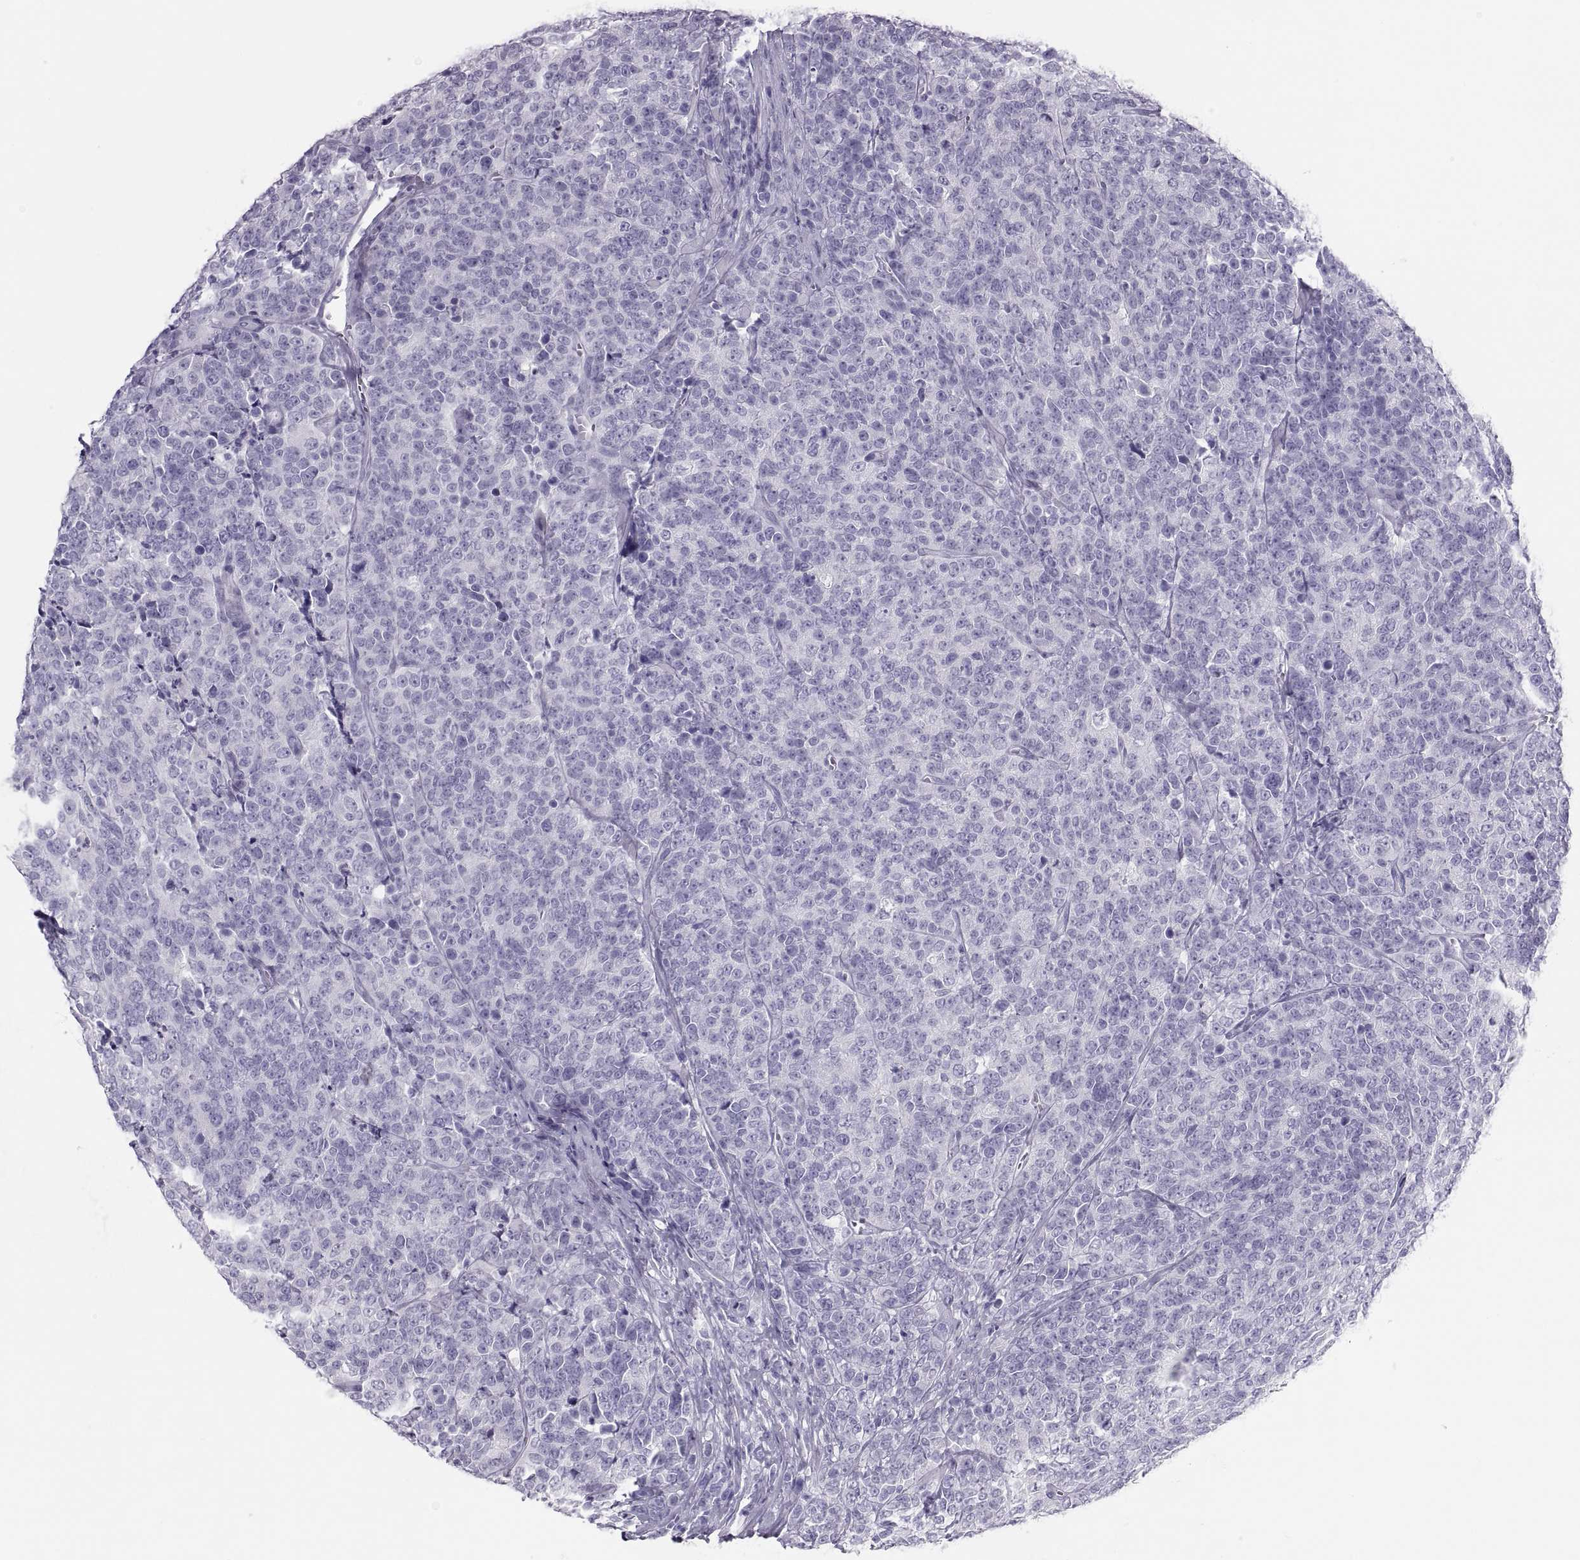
{"staining": {"intensity": "negative", "quantity": "none", "location": "none"}, "tissue": "prostate cancer", "cell_type": "Tumor cells", "image_type": "cancer", "snomed": [{"axis": "morphology", "description": "Adenocarcinoma, NOS"}, {"axis": "topography", "description": "Prostate"}], "caption": "Micrograph shows no significant protein positivity in tumor cells of adenocarcinoma (prostate).", "gene": "SEMG1", "patient": {"sex": "male", "age": 67}}